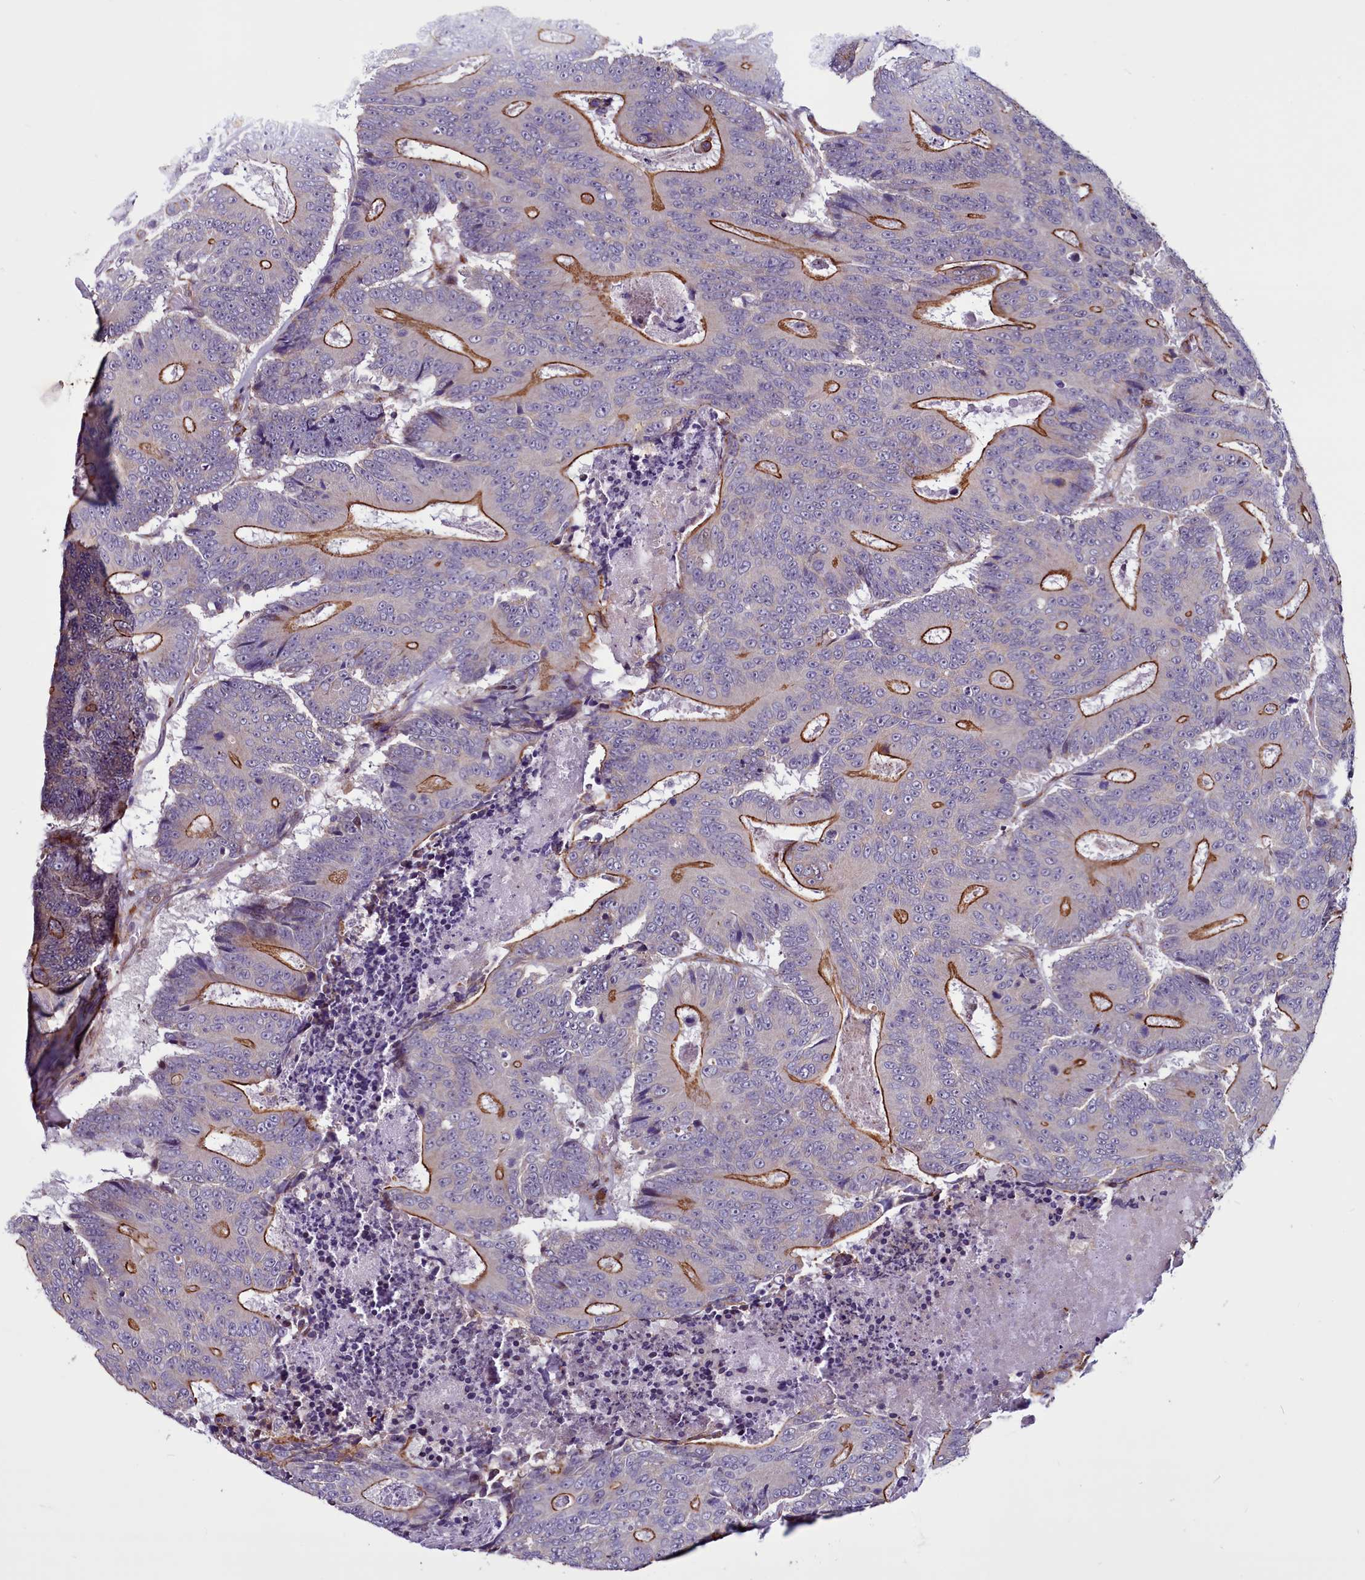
{"staining": {"intensity": "moderate", "quantity": "25%-75%", "location": "cytoplasmic/membranous"}, "tissue": "colorectal cancer", "cell_type": "Tumor cells", "image_type": "cancer", "snomed": [{"axis": "morphology", "description": "Adenocarcinoma, NOS"}, {"axis": "topography", "description": "Colon"}], "caption": "The photomicrograph reveals immunohistochemical staining of colorectal cancer. There is moderate cytoplasmic/membranous expression is present in approximately 25%-75% of tumor cells. The protein is shown in brown color, while the nuclei are stained blue.", "gene": "MCRIP1", "patient": {"sex": "male", "age": 83}}